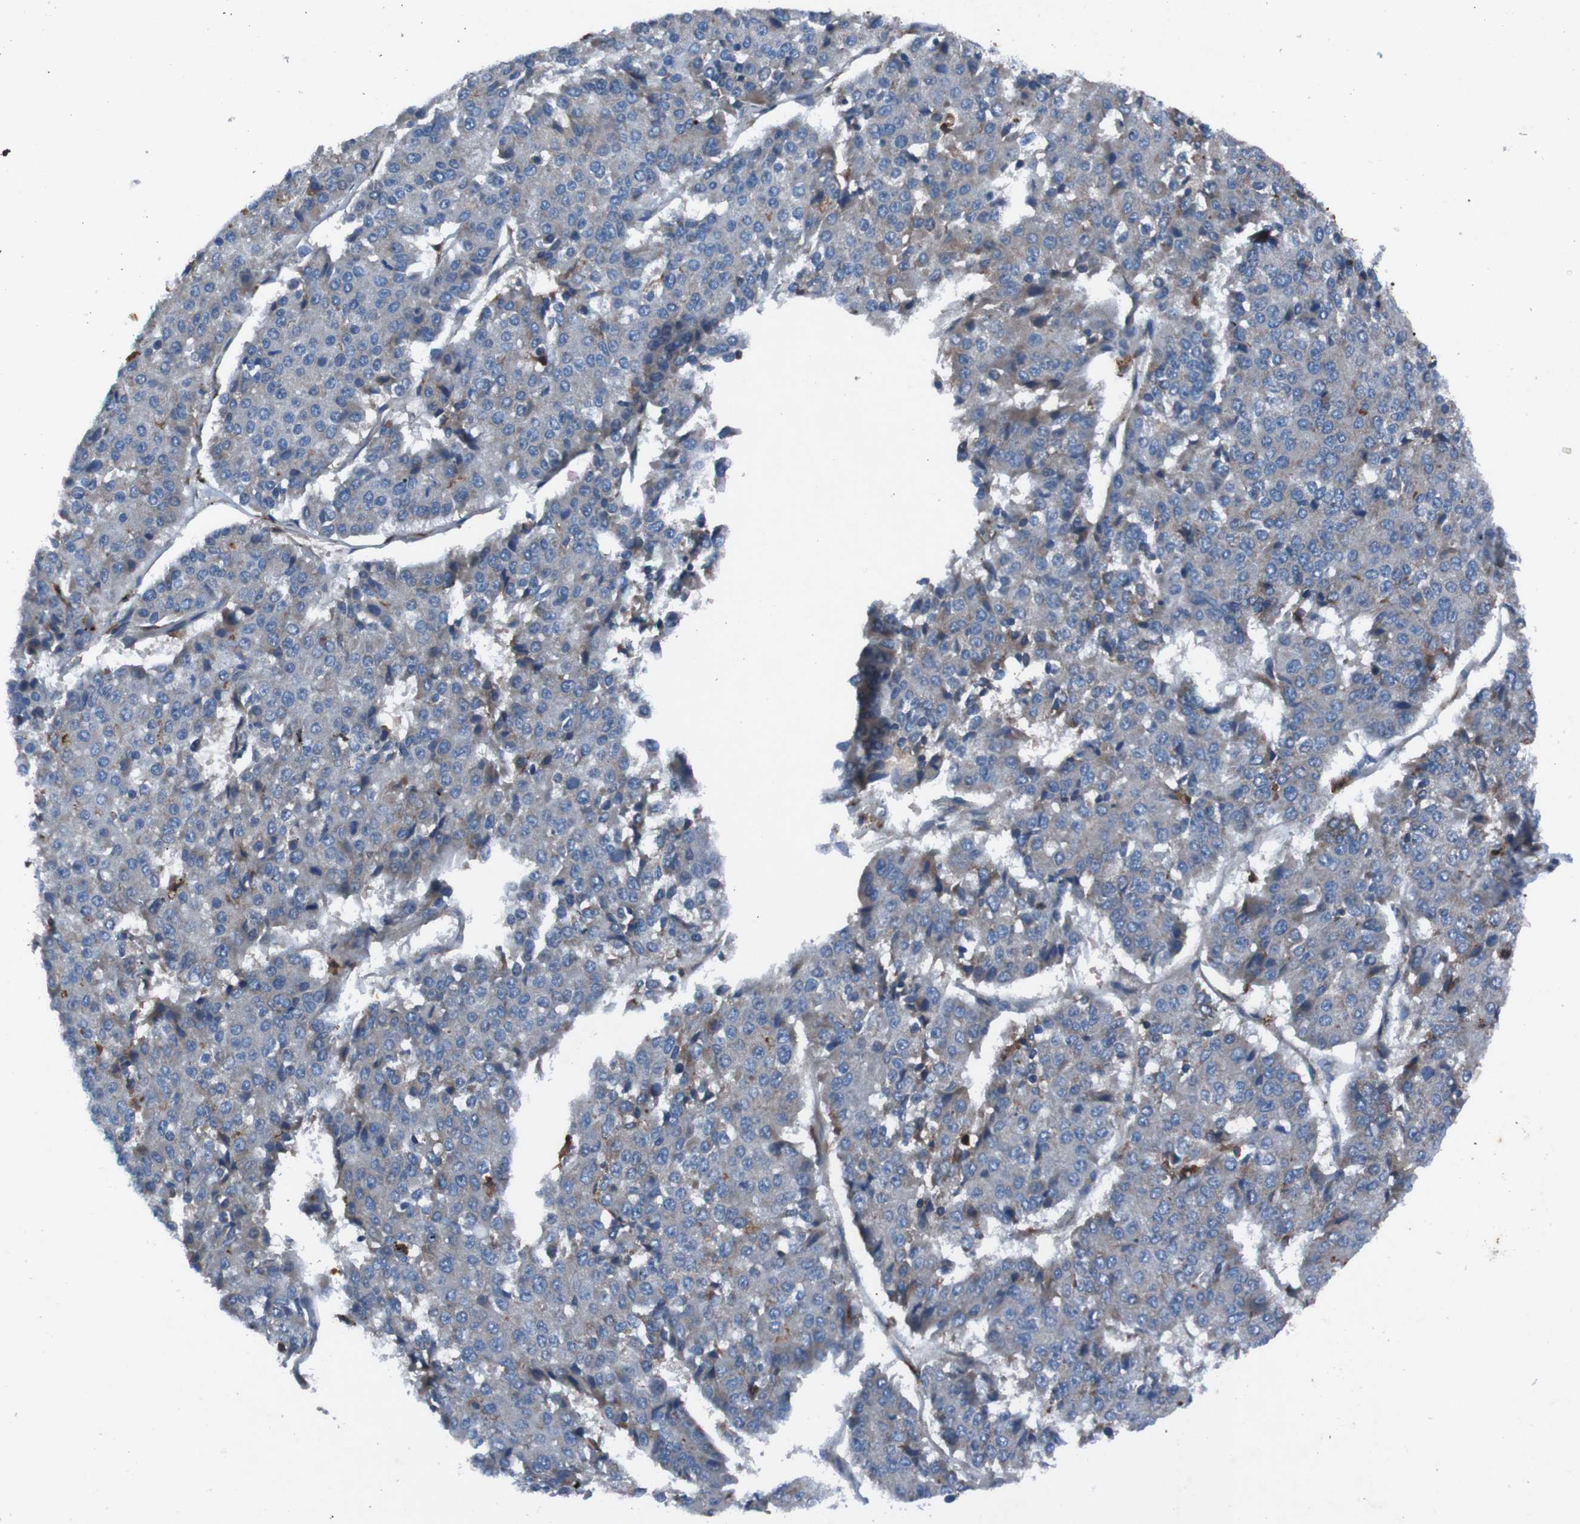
{"staining": {"intensity": "weak", "quantity": "<25%", "location": "cytoplasmic/membranous"}, "tissue": "pancreatic cancer", "cell_type": "Tumor cells", "image_type": "cancer", "snomed": [{"axis": "morphology", "description": "Adenocarcinoma, NOS"}, {"axis": "topography", "description": "Pancreas"}], "caption": "High power microscopy micrograph of an immunohistochemistry image of adenocarcinoma (pancreatic), revealing no significant staining in tumor cells. (DAB immunohistochemistry (IHC) visualized using brightfield microscopy, high magnification).", "gene": "RAB5B", "patient": {"sex": "male", "age": 50}}